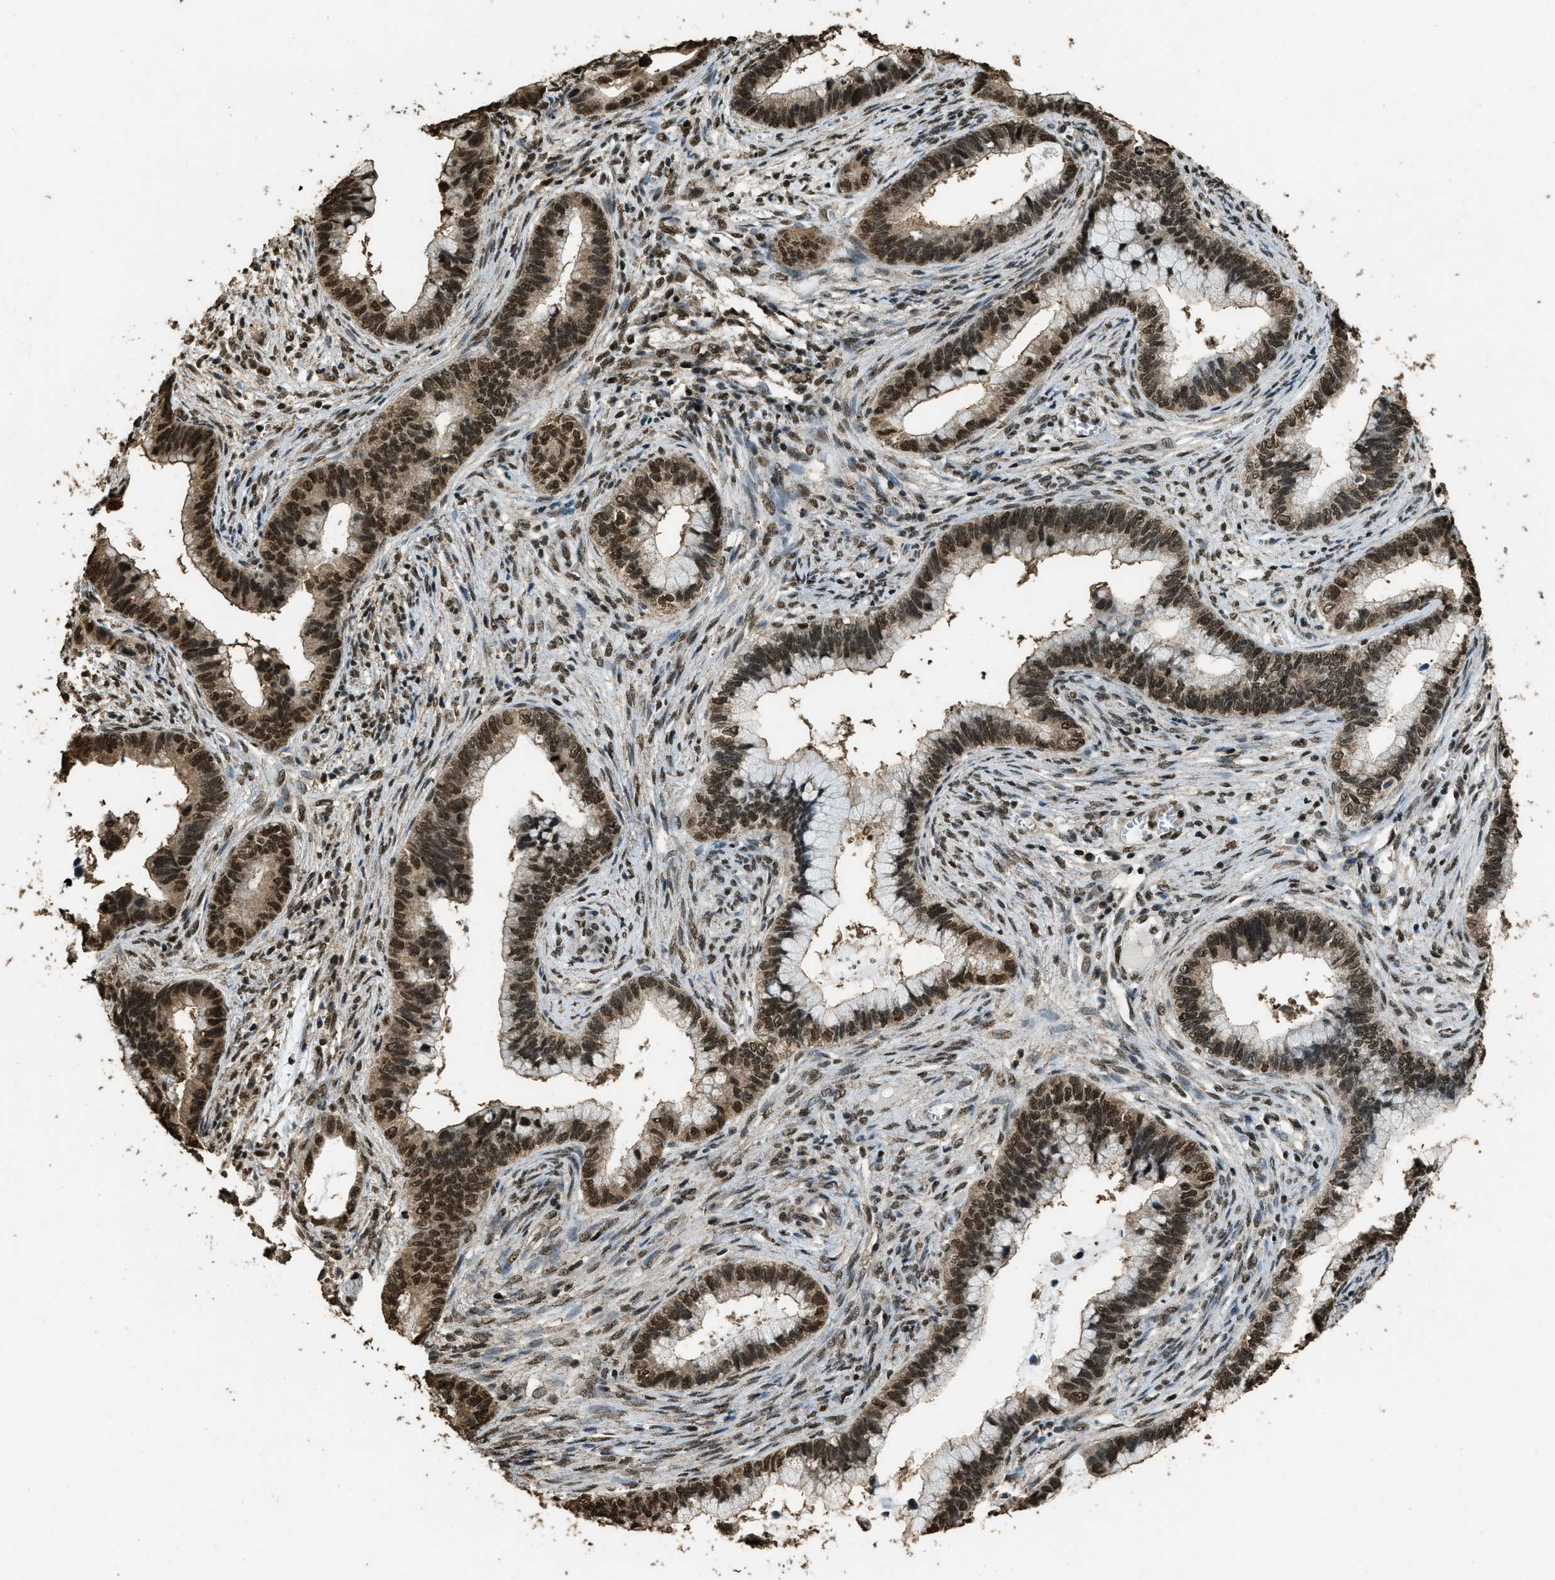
{"staining": {"intensity": "strong", "quantity": ">75%", "location": "nuclear"}, "tissue": "cervical cancer", "cell_type": "Tumor cells", "image_type": "cancer", "snomed": [{"axis": "morphology", "description": "Adenocarcinoma, NOS"}, {"axis": "topography", "description": "Cervix"}], "caption": "An IHC micrograph of neoplastic tissue is shown. Protein staining in brown labels strong nuclear positivity in adenocarcinoma (cervical) within tumor cells. (IHC, brightfield microscopy, high magnification).", "gene": "MYB", "patient": {"sex": "female", "age": 44}}